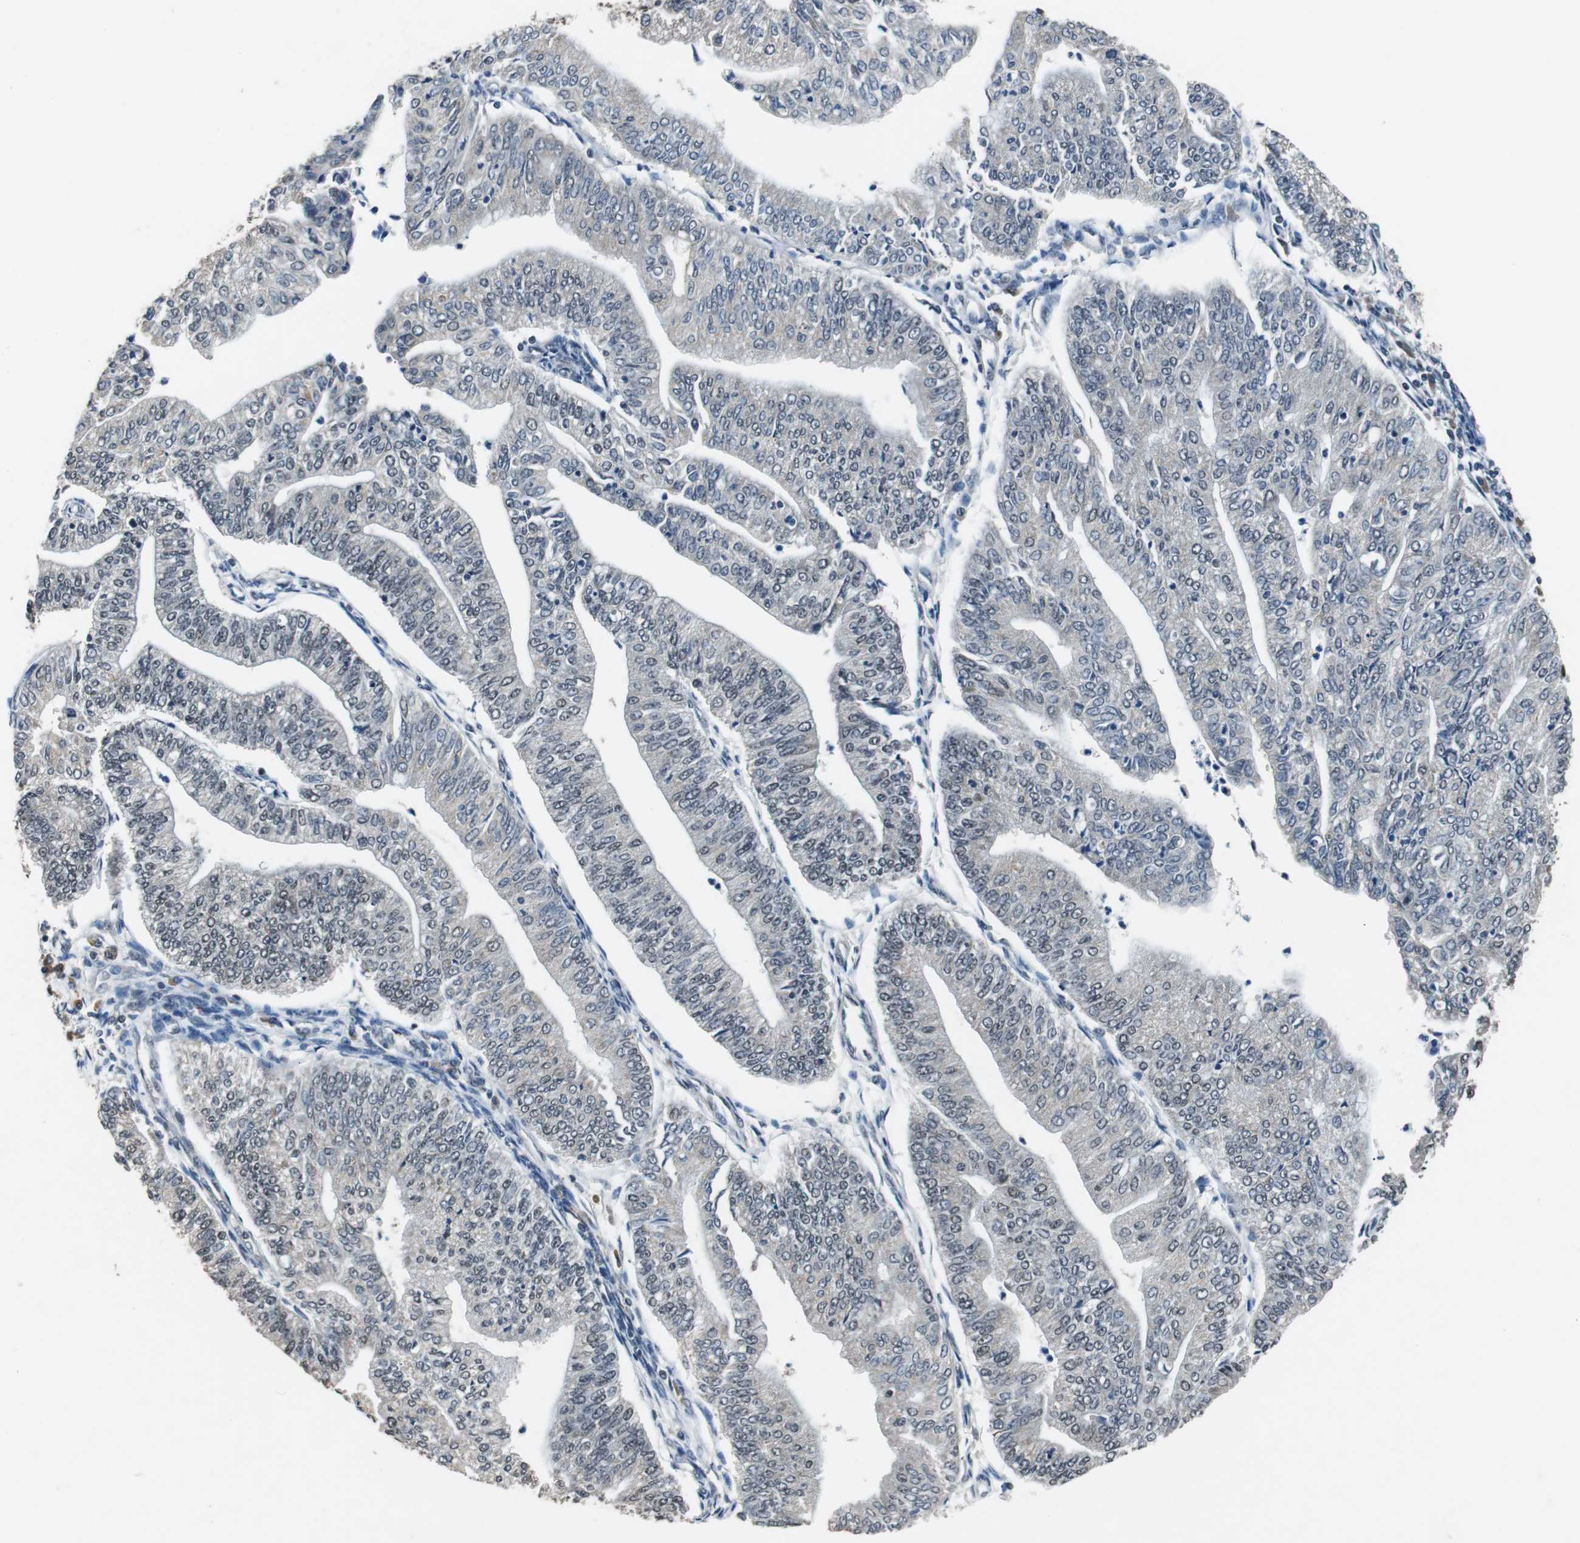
{"staining": {"intensity": "negative", "quantity": "none", "location": "none"}, "tissue": "endometrial cancer", "cell_type": "Tumor cells", "image_type": "cancer", "snomed": [{"axis": "morphology", "description": "Adenocarcinoma, NOS"}, {"axis": "topography", "description": "Endometrium"}], "caption": "Immunohistochemistry micrograph of human endometrial cancer stained for a protein (brown), which reveals no positivity in tumor cells. Brightfield microscopy of IHC stained with DAB (3,3'-diaminobenzidine) (brown) and hematoxylin (blue), captured at high magnification.", "gene": "USP28", "patient": {"sex": "female", "age": 59}}